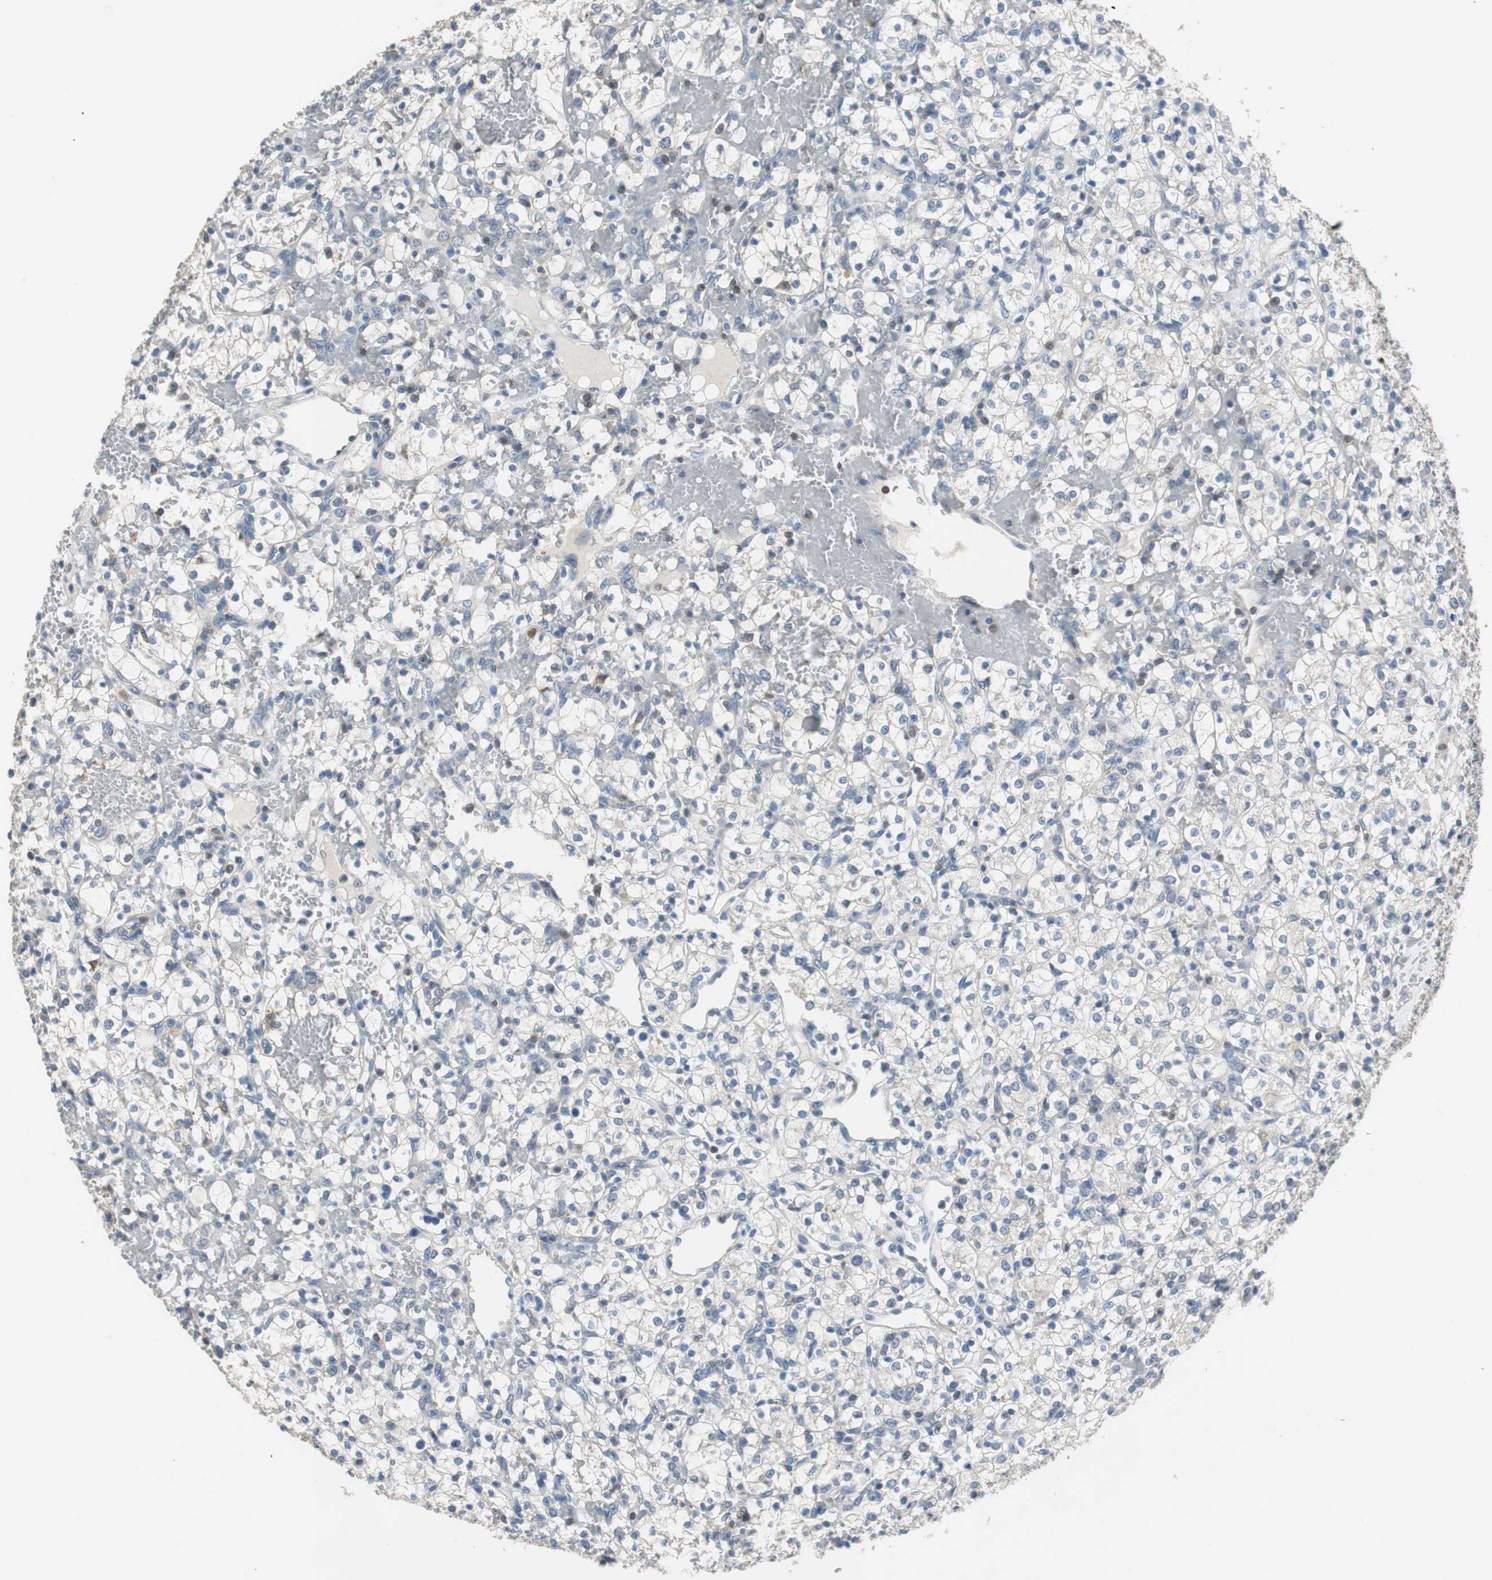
{"staining": {"intensity": "negative", "quantity": "none", "location": "none"}, "tissue": "renal cancer", "cell_type": "Tumor cells", "image_type": "cancer", "snomed": [{"axis": "morphology", "description": "Adenocarcinoma, NOS"}, {"axis": "topography", "description": "Kidney"}], "caption": "Tumor cells are negative for protein expression in human renal cancer. (Immunohistochemistry (ihc), brightfield microscopy, high magnification).", "gene": "PRKCA", "patient": {"sex": "female", "age": 60}}